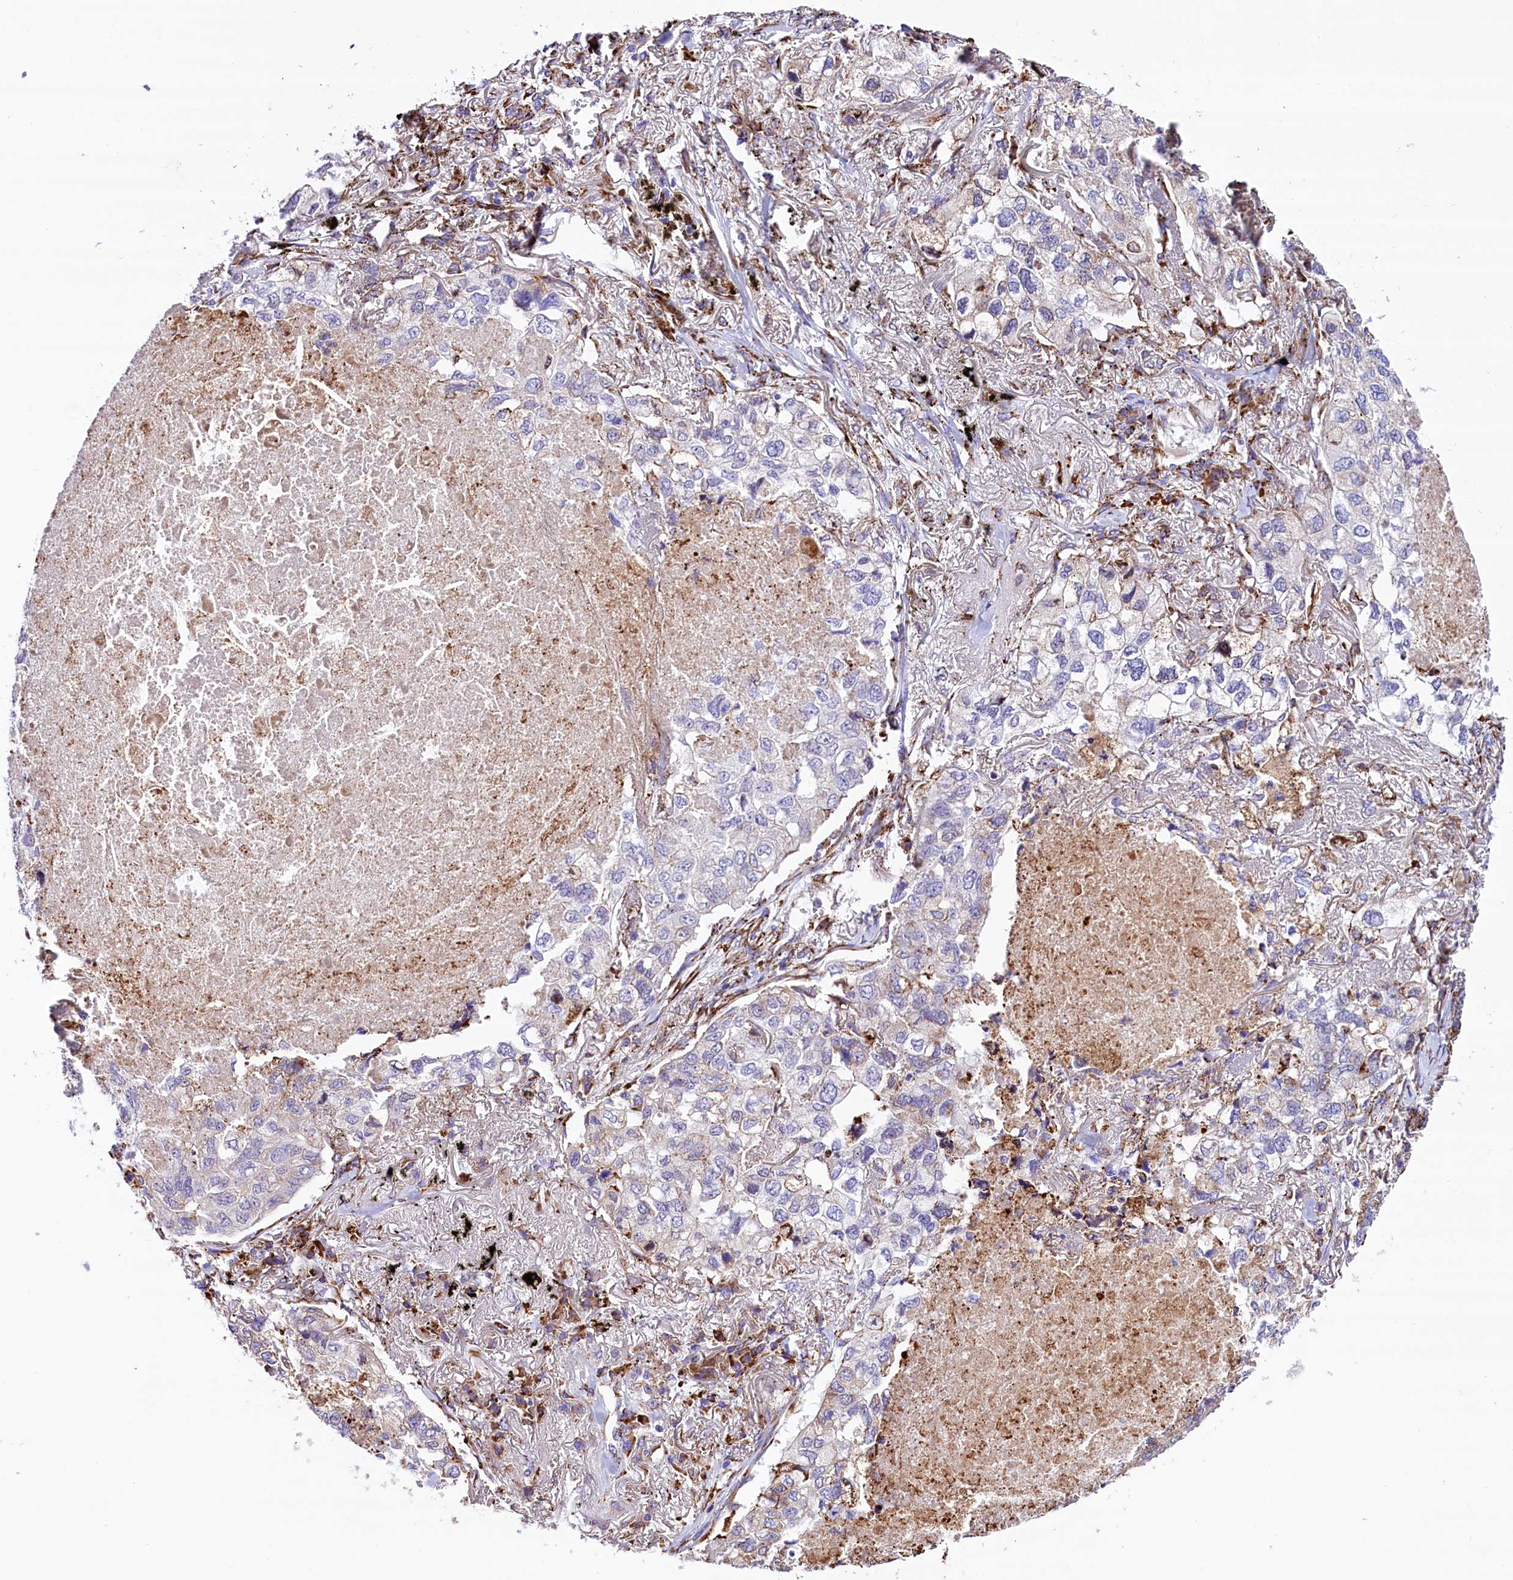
{"staining": {"intensity": "weak", "quantity": "<25%", "location": "cytoplasmic/membranous"}, "tissue": "lung cancer", "cell_type": "Tumor cells", "image_type": "cancer", "snomed": [{"axis": "morphology", "description": "Adenocarcinoma, NOS"}, {"axis": "topography", "description": "Lung"}], "caption": "High magnification brightfield microscopy of lung adenocarcinoma stained with DAB (3,3'-diaminobenzidine) (brown) and counterstained with hematoxylin (blue): tumor cells show no significant positivity. (DAB immunohistochemistry (IHC) visualized using brightfield microscopy, high magnification).", "gene": "CMTR2", "patient": {"sex": "male", "age": 65}}